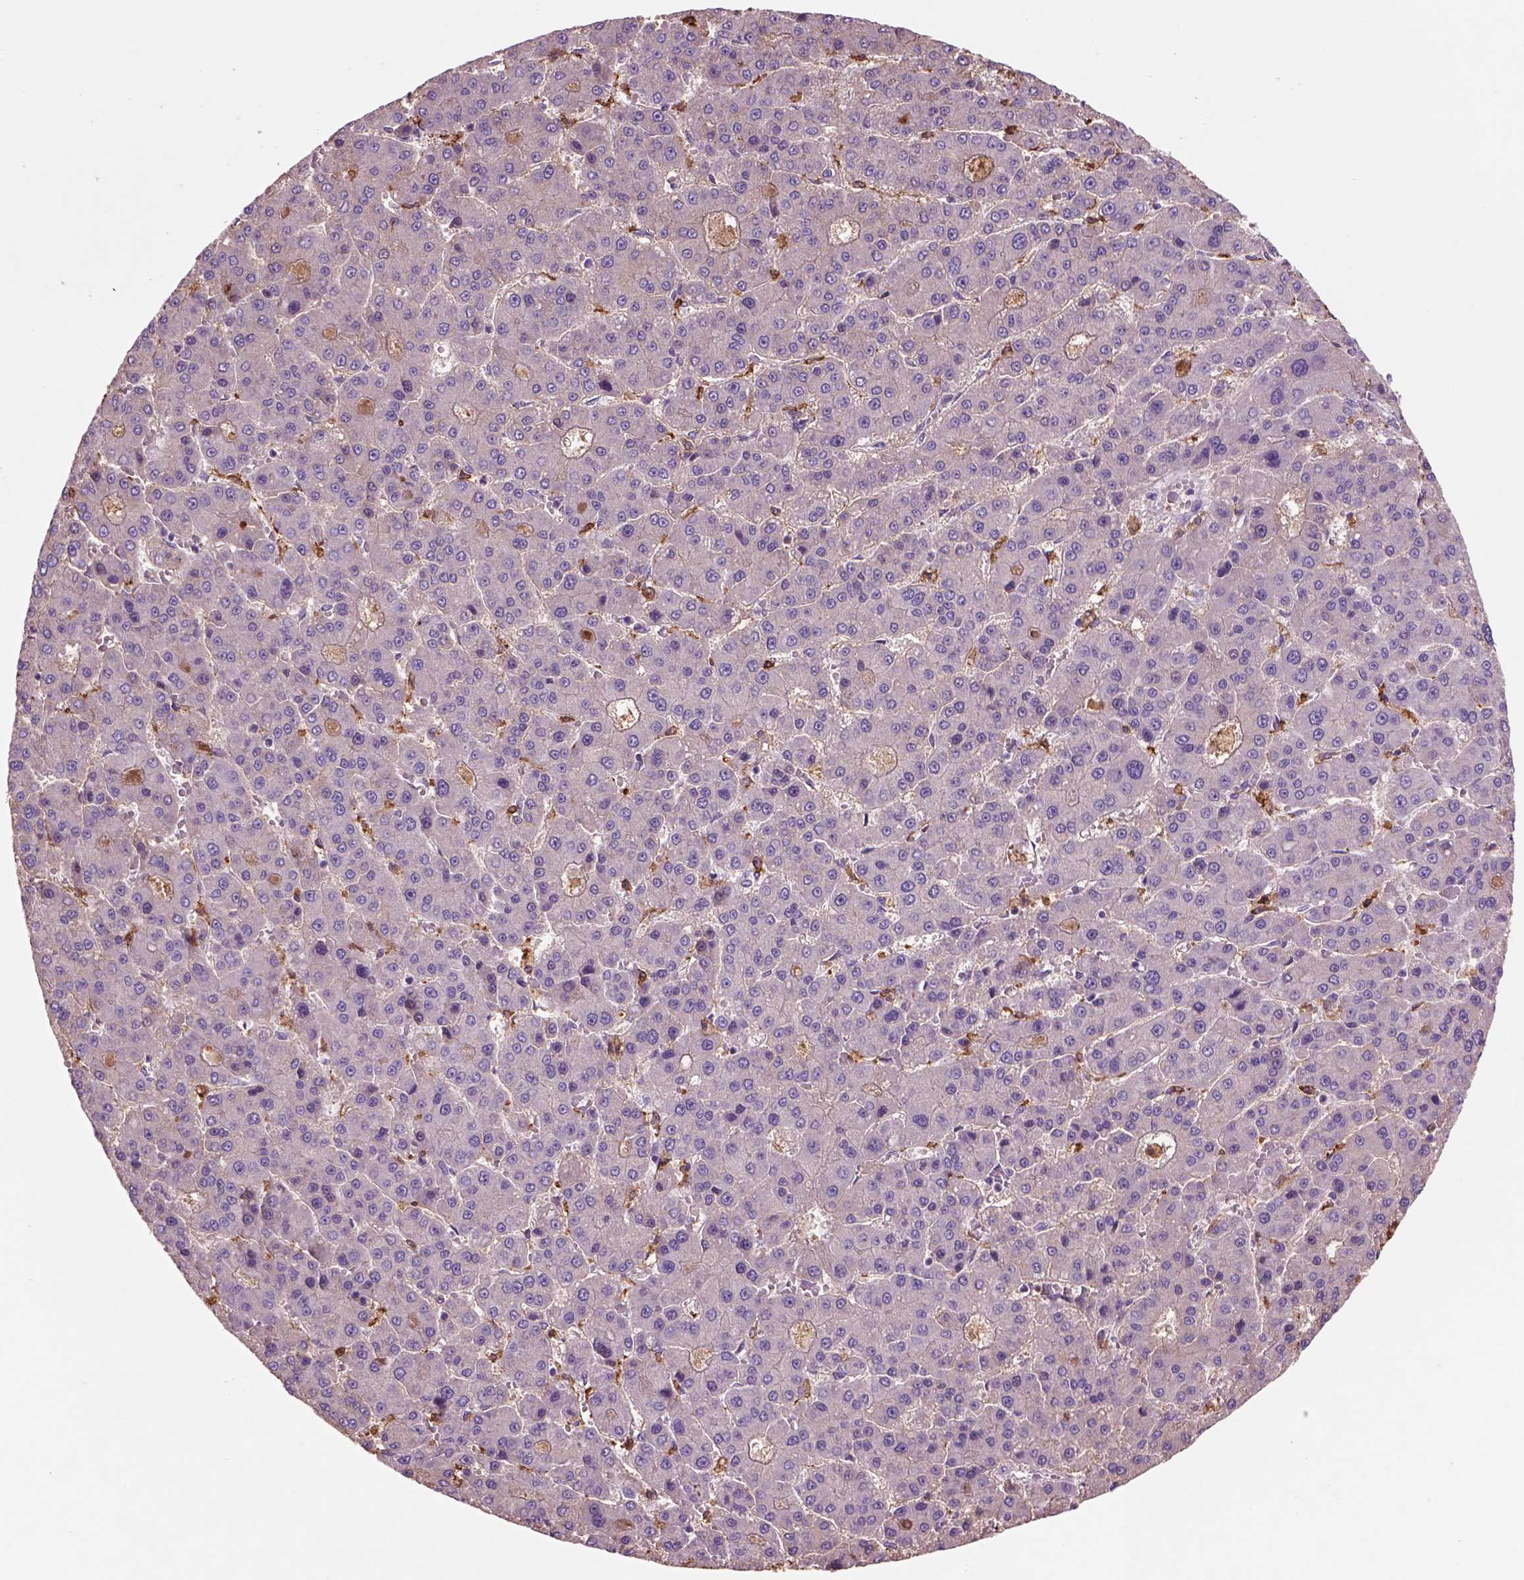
{"staining": {"intensity": "negative", "quantity": "none", "location": "none"}, "tissue": "liver cancer", "cell_type": "Tumor cells", "image_type": "cancer", "snomed": [{"axis": "morphology", "description": "Carcinoma, Hepatocellular, NOS"}, {"axis": "topography", "description": "Liver"}], "caption": "Immunohistochemistry (IHC) of liver cancer (hepatocellular carcinoma) reveals no expression in tumor cells.", "gene": "CD14", "patient": {"sex": "male", "age": 70}}